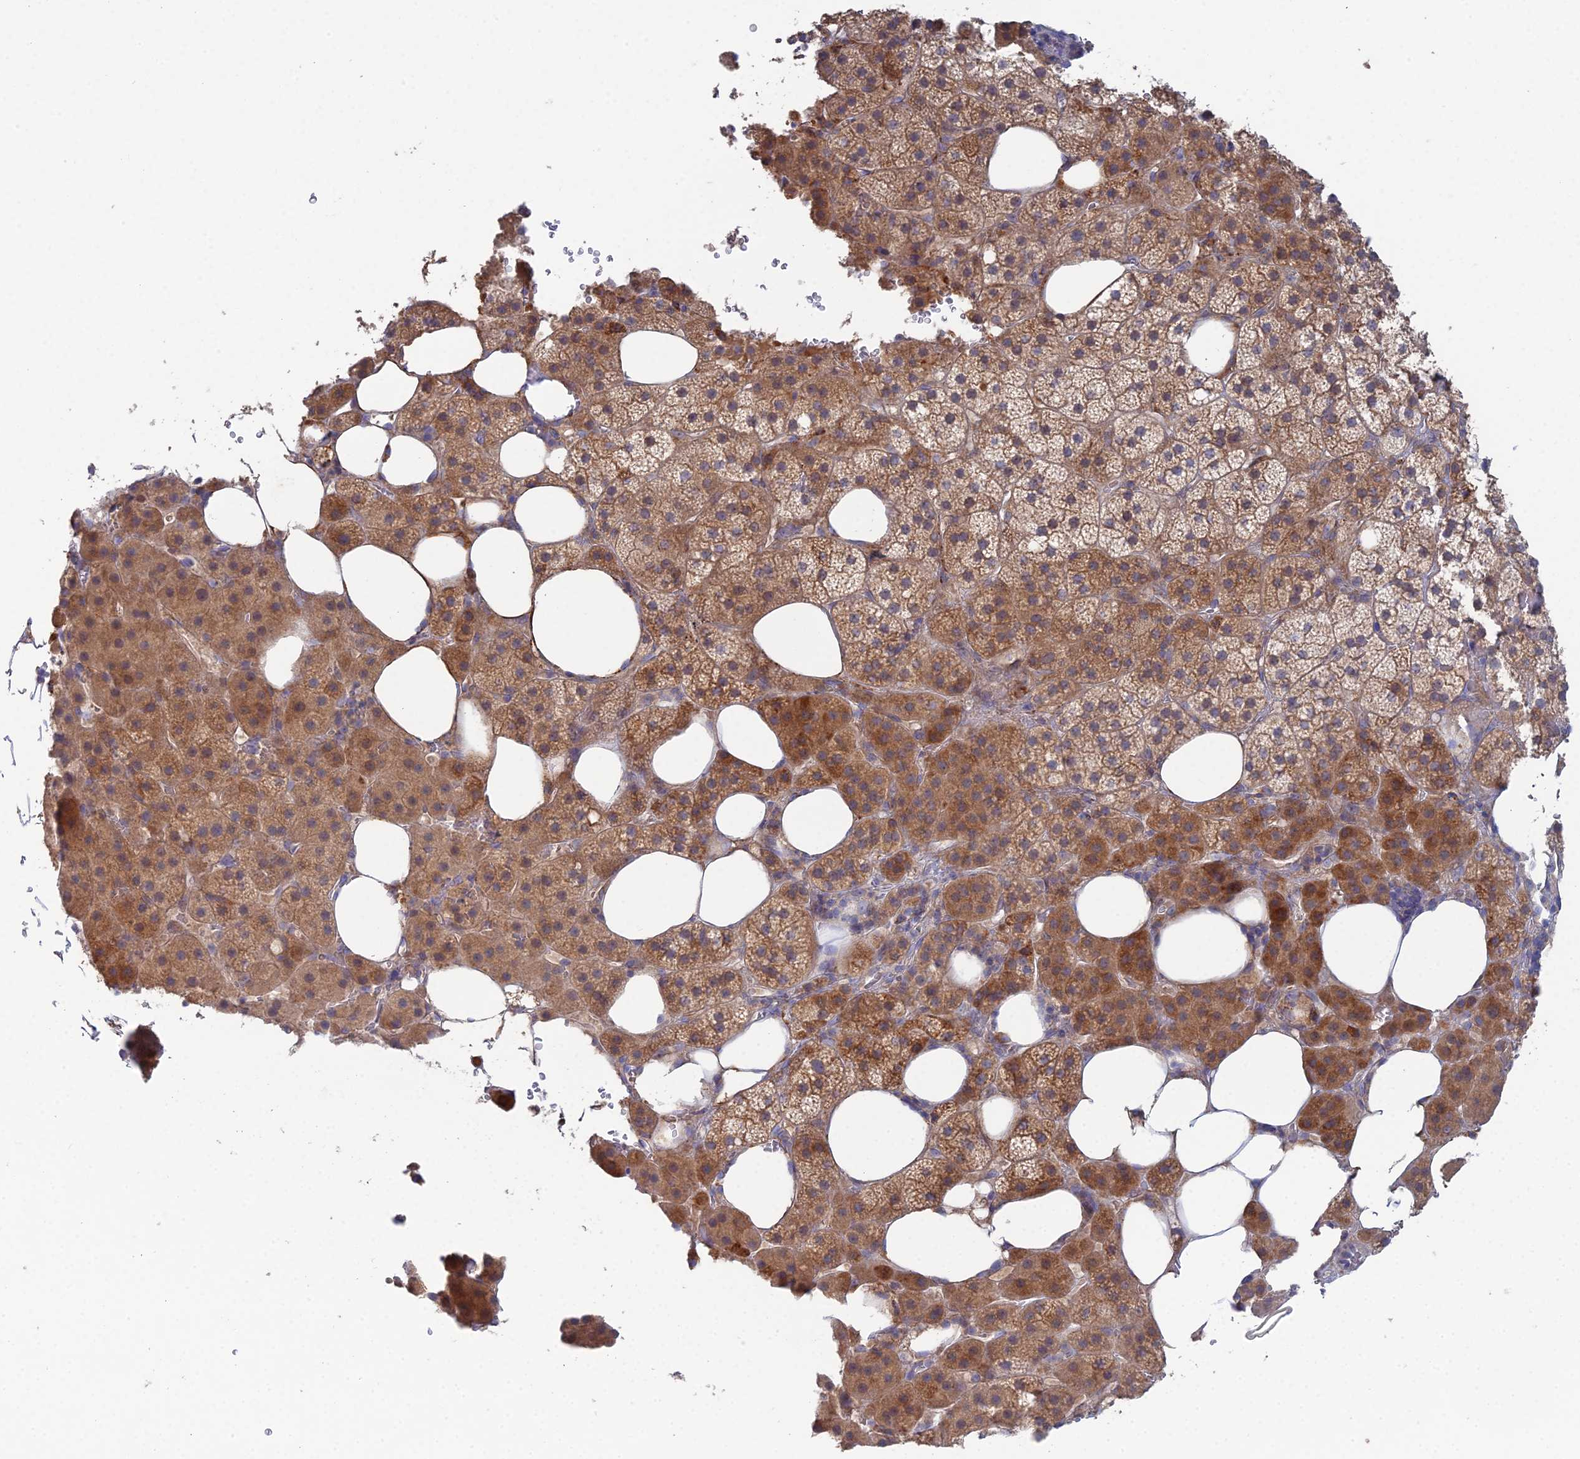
{"staining": {"intensity": "strong", "quantity": ">75%", "location": "cytoplasmic/membranous"}, "tissue": "adrenal gland", "cell_type": "Glandular cells", "image_type": "normal", "snomed": [{"axis": "morphology", "description": "Normal tissue, NOS"}, {"axis": "topography", "description": "Adrenal gland"}], "caption": "Strong cytoplasmic/membranous staining for a protein is seen in about >75% of glandular cells of unremarkable adrenal gland using immunohistochemistry.", "gene": "TRAPPC6A", "patient": {"sex": "female", "age": 59}}